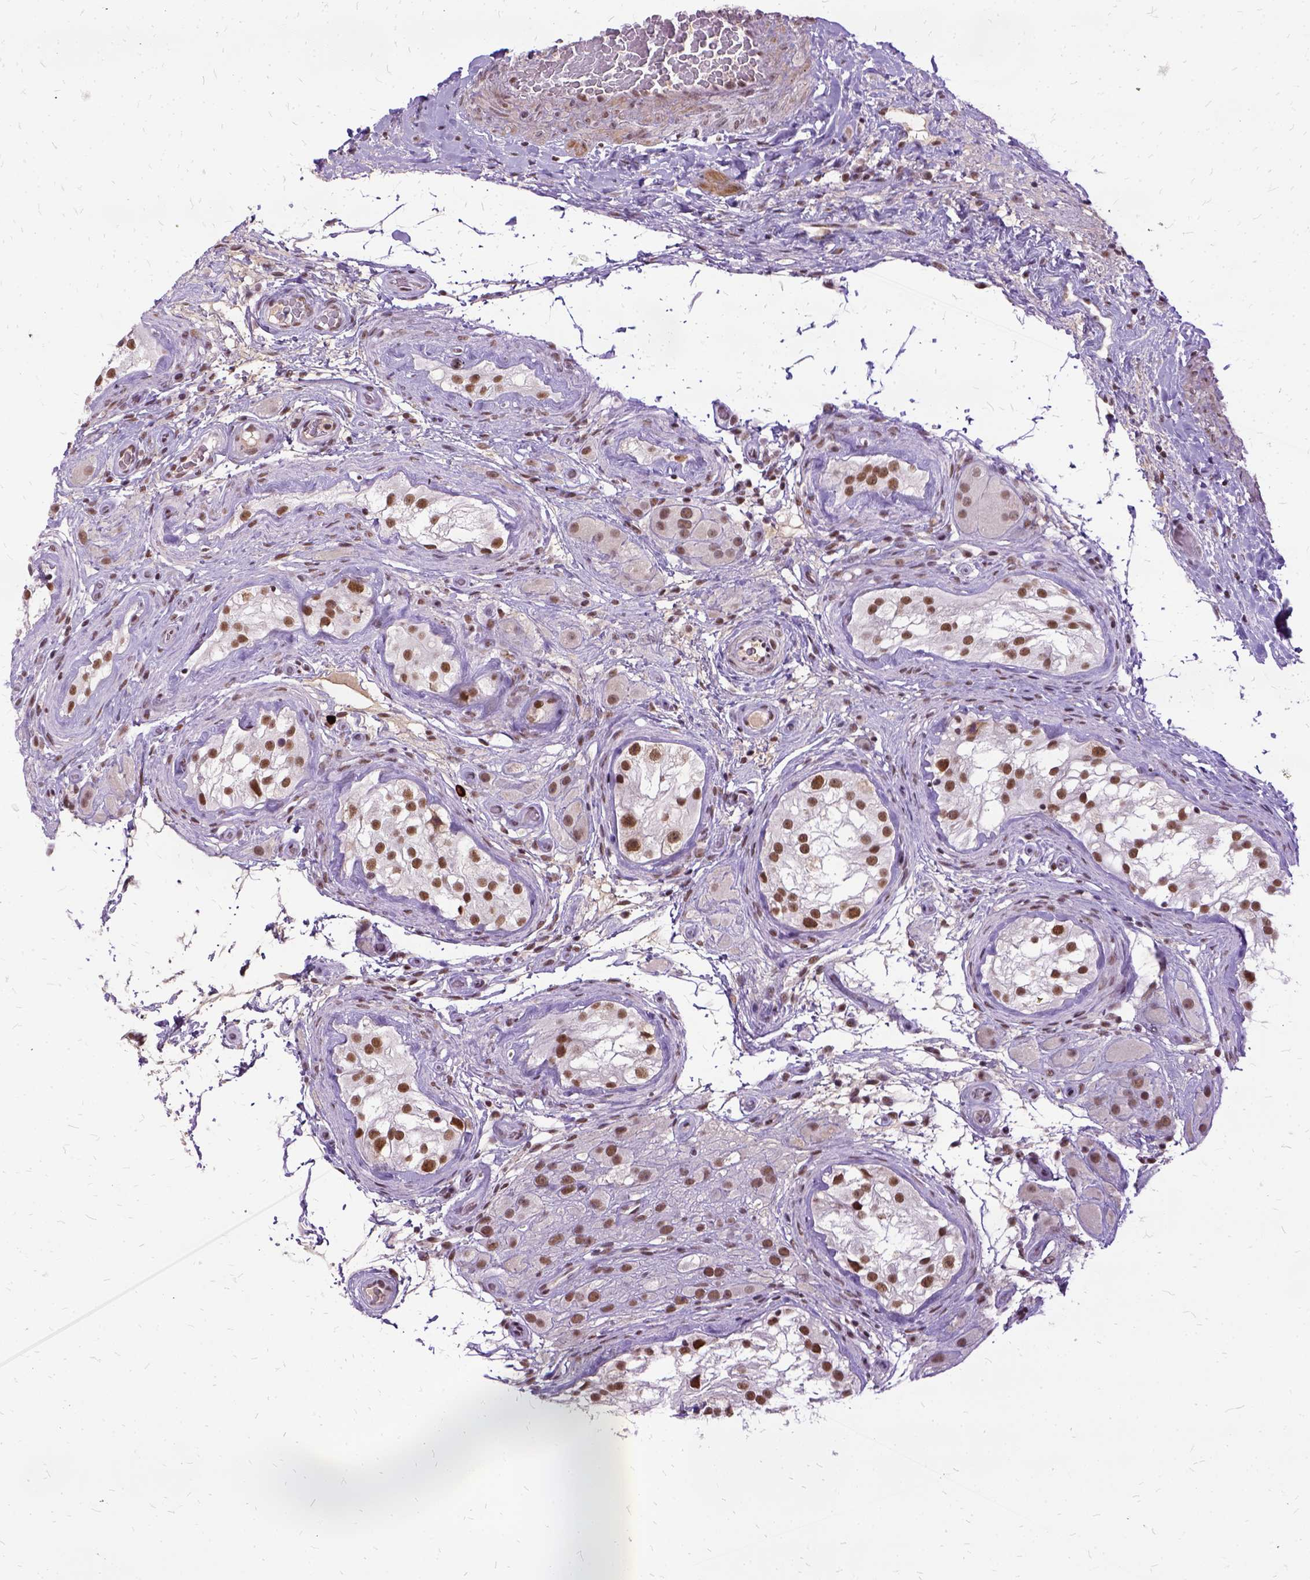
{"staining": {"intensity": "moderate", "quantity": ">75%", "location": "nuclear"}, "tissue": "testis cancer", "cell_type": "Tumor cells", "image_type": "cancer", "snomed": [{"axis": "morphology", "description": "Seminoma, NOS"}, {"axis": "morphology", "description": "Carcinoma, Embryonal, NOS"}, {"axis": "topography", "description": "Testis"}], "caption": "Immunohistochemistry staining of testis cancer, which shows medium levels of moderate nuclear expression in approximately >75% of tumor cells indicating moderate nuclear protein expression. The staining was performed using DAB (3,3'-diaminobenzidine) (brown) for protein detection and nuclei were counterstained in hematoxylin (blue).", "gene": "SETD1A", "patient": {"sex": "male", "age": 41}}